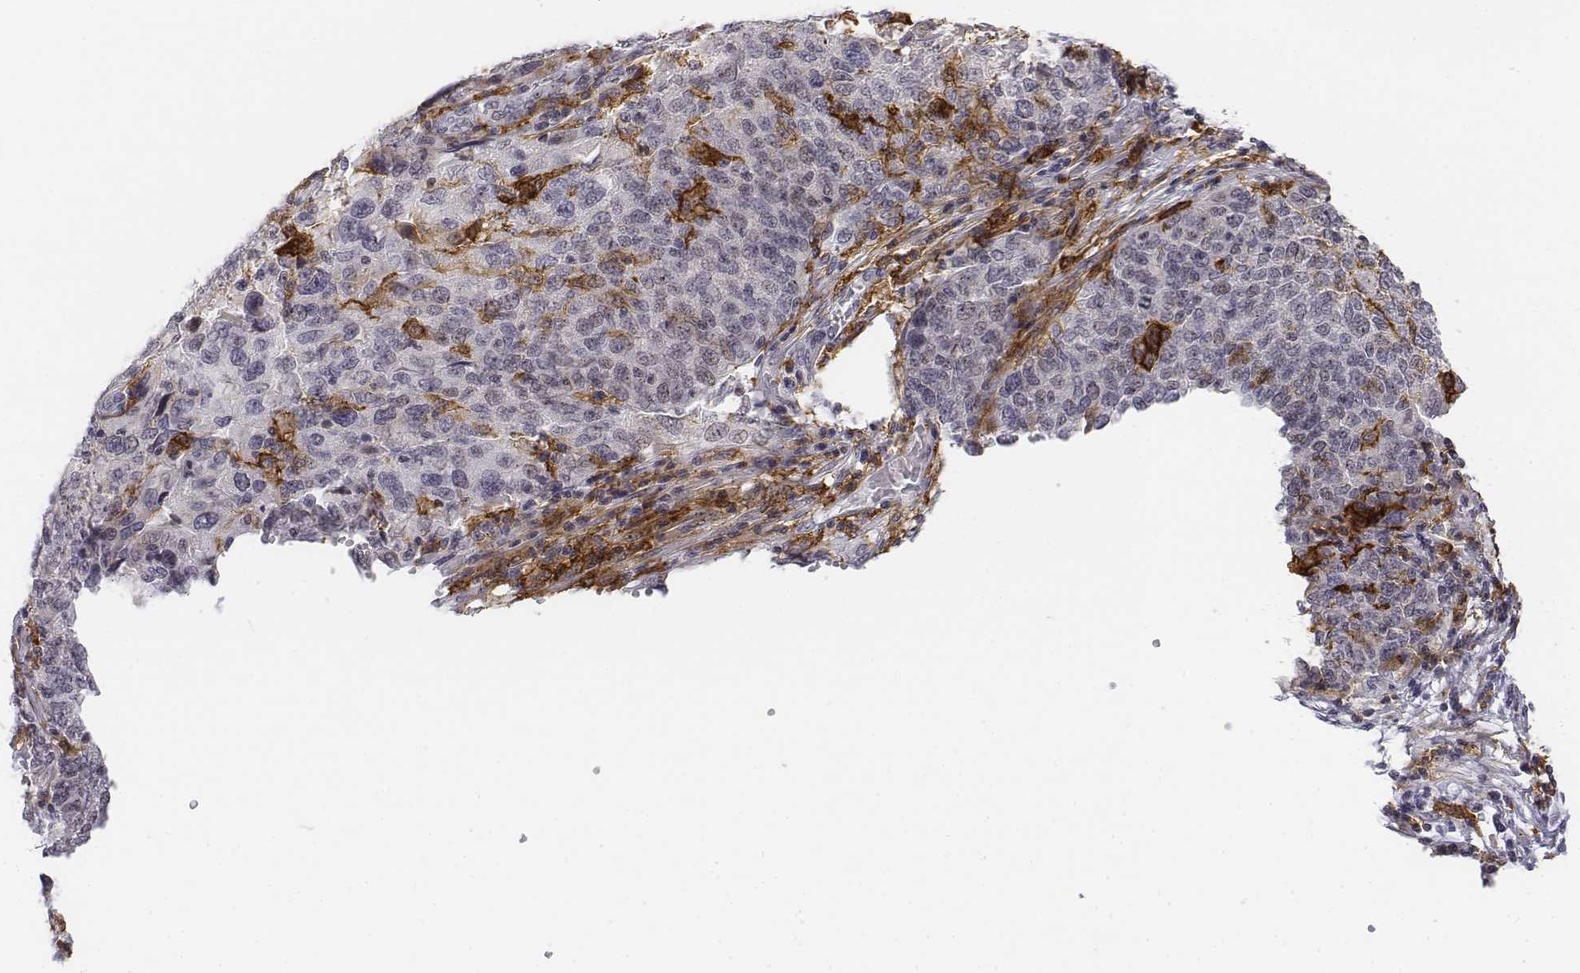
{"staining": {"intensity": "negative", "quantity": "none", "location": "none"}, "tissue": "ovarian cancer", "cell_type": "Tumor cells", "image_type": "cancer", "snomed": [{"axis": "morphology", "description": "Carcinoma, endometroid"}, {"axis": "topography", "description": "Ovary"}], "caption": "This photomicrograph is of ovarian cancer (endometroid carcinoma) stained with IHC to label a protein in brown with the nuclei are counter-stained blue. There is no staining in tumor cells.", "gene": "CD14", "patient": {"sex": "female", "age": 58}}